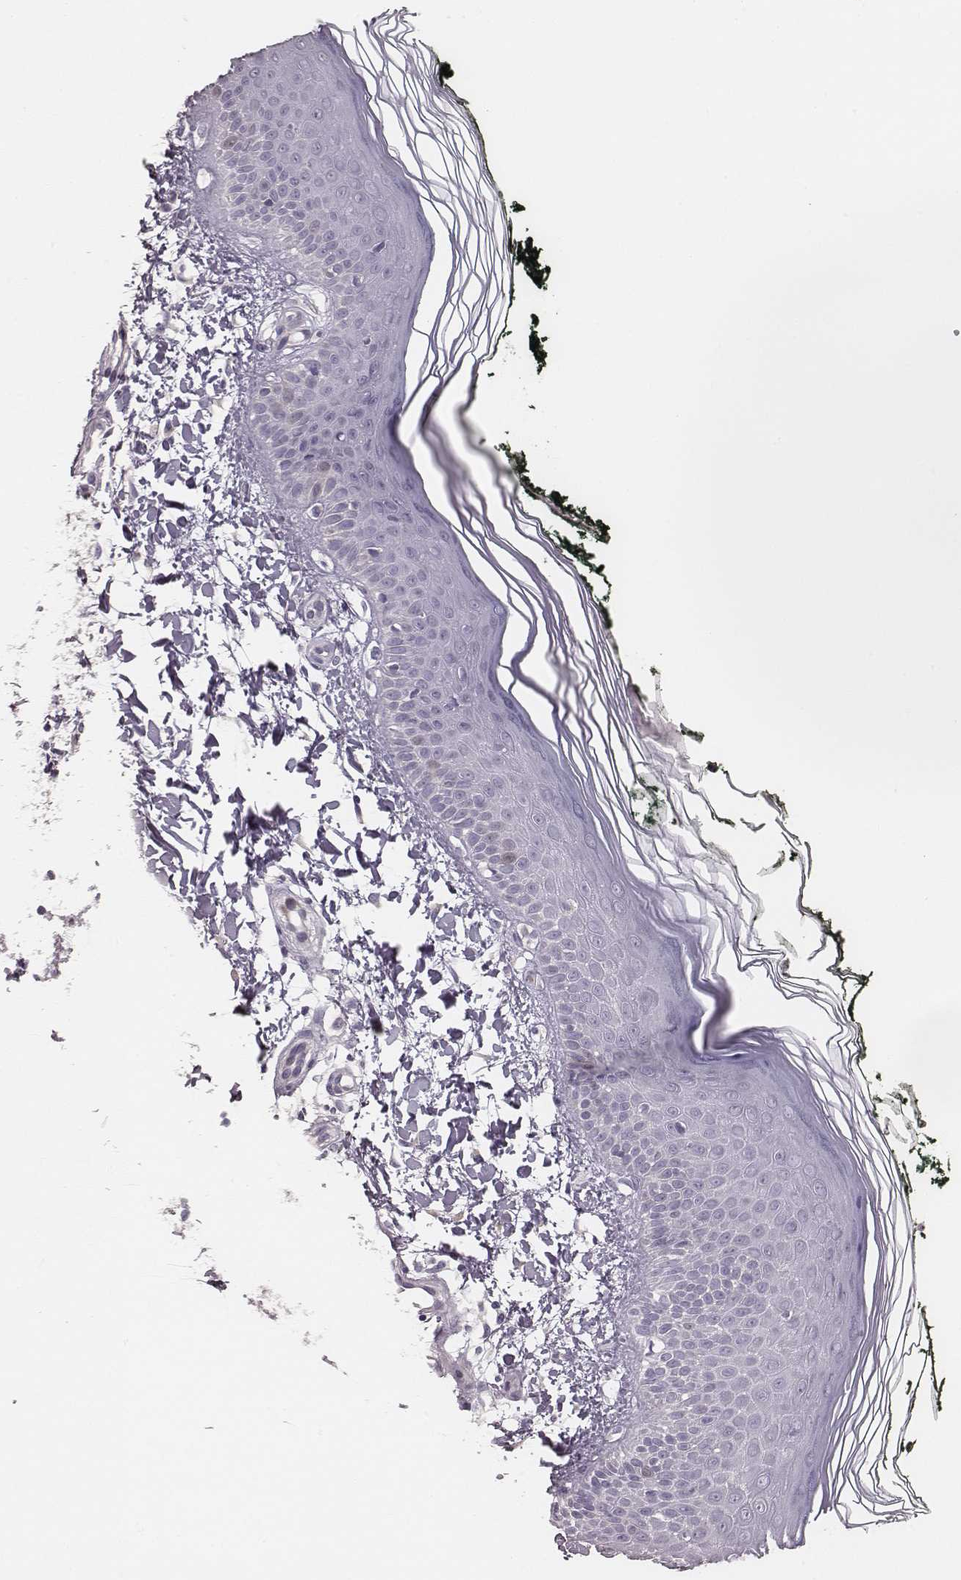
{"staining": {"intensity": "negative", "quantity": "none", "location": "none"}, "tissue": "skin", "cell_type": "Fibroblasts", "image_type": "normal", "snomed": [{"axis": "morphology", "description": "Normal tissue, NOS"}, {"axis": "topography", "description": "Skin"}], "caption": "DAB immunohistochemical staining of unremarkable skin demonstrates no significant expression in fibroblasts. Nuclei are stained in blue.", "gene": "PBK", "patient": {"sex": "female", "age": 62}}